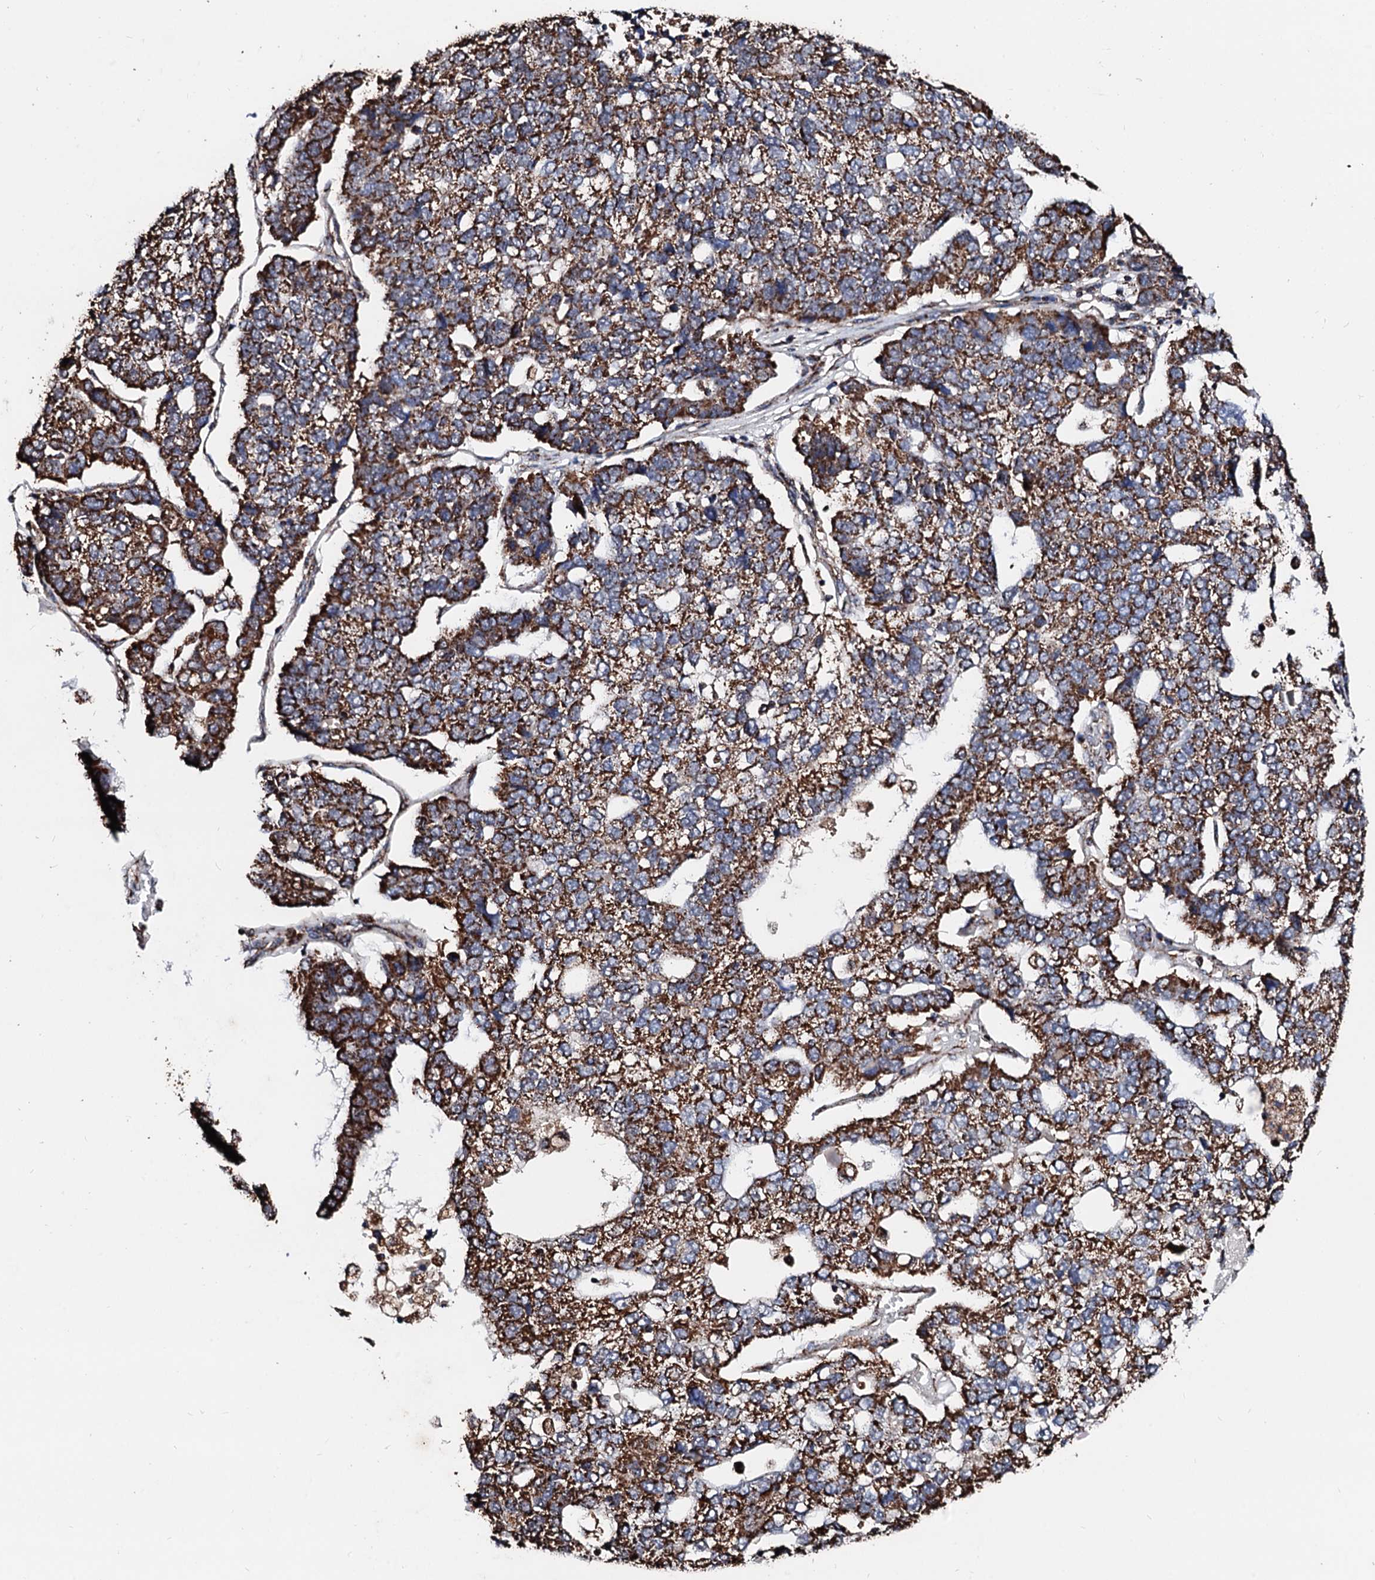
{"staining": {"intensity": "moderate", "quantity": ">75%", "location": "cytoplasmic/membranous"}, "tissue": "pancreatic cancer", "cell_type": "Tumor cells", "image_type": "cancer", "snomed": [{"axis": "morphology", "description": "Adenocarcinoma, NOS"}, {"axis": "topography", "description": "Pancreas"}], "caption": "Immunohistochemical staining of human pancreatic cancer demonstrates medium levels of moderate cytoplasmic/membranous expression in approximately >75% of tumor cells.", "gene": "SECISBP2L", "patient": {"sex": "female", "age": 61}}